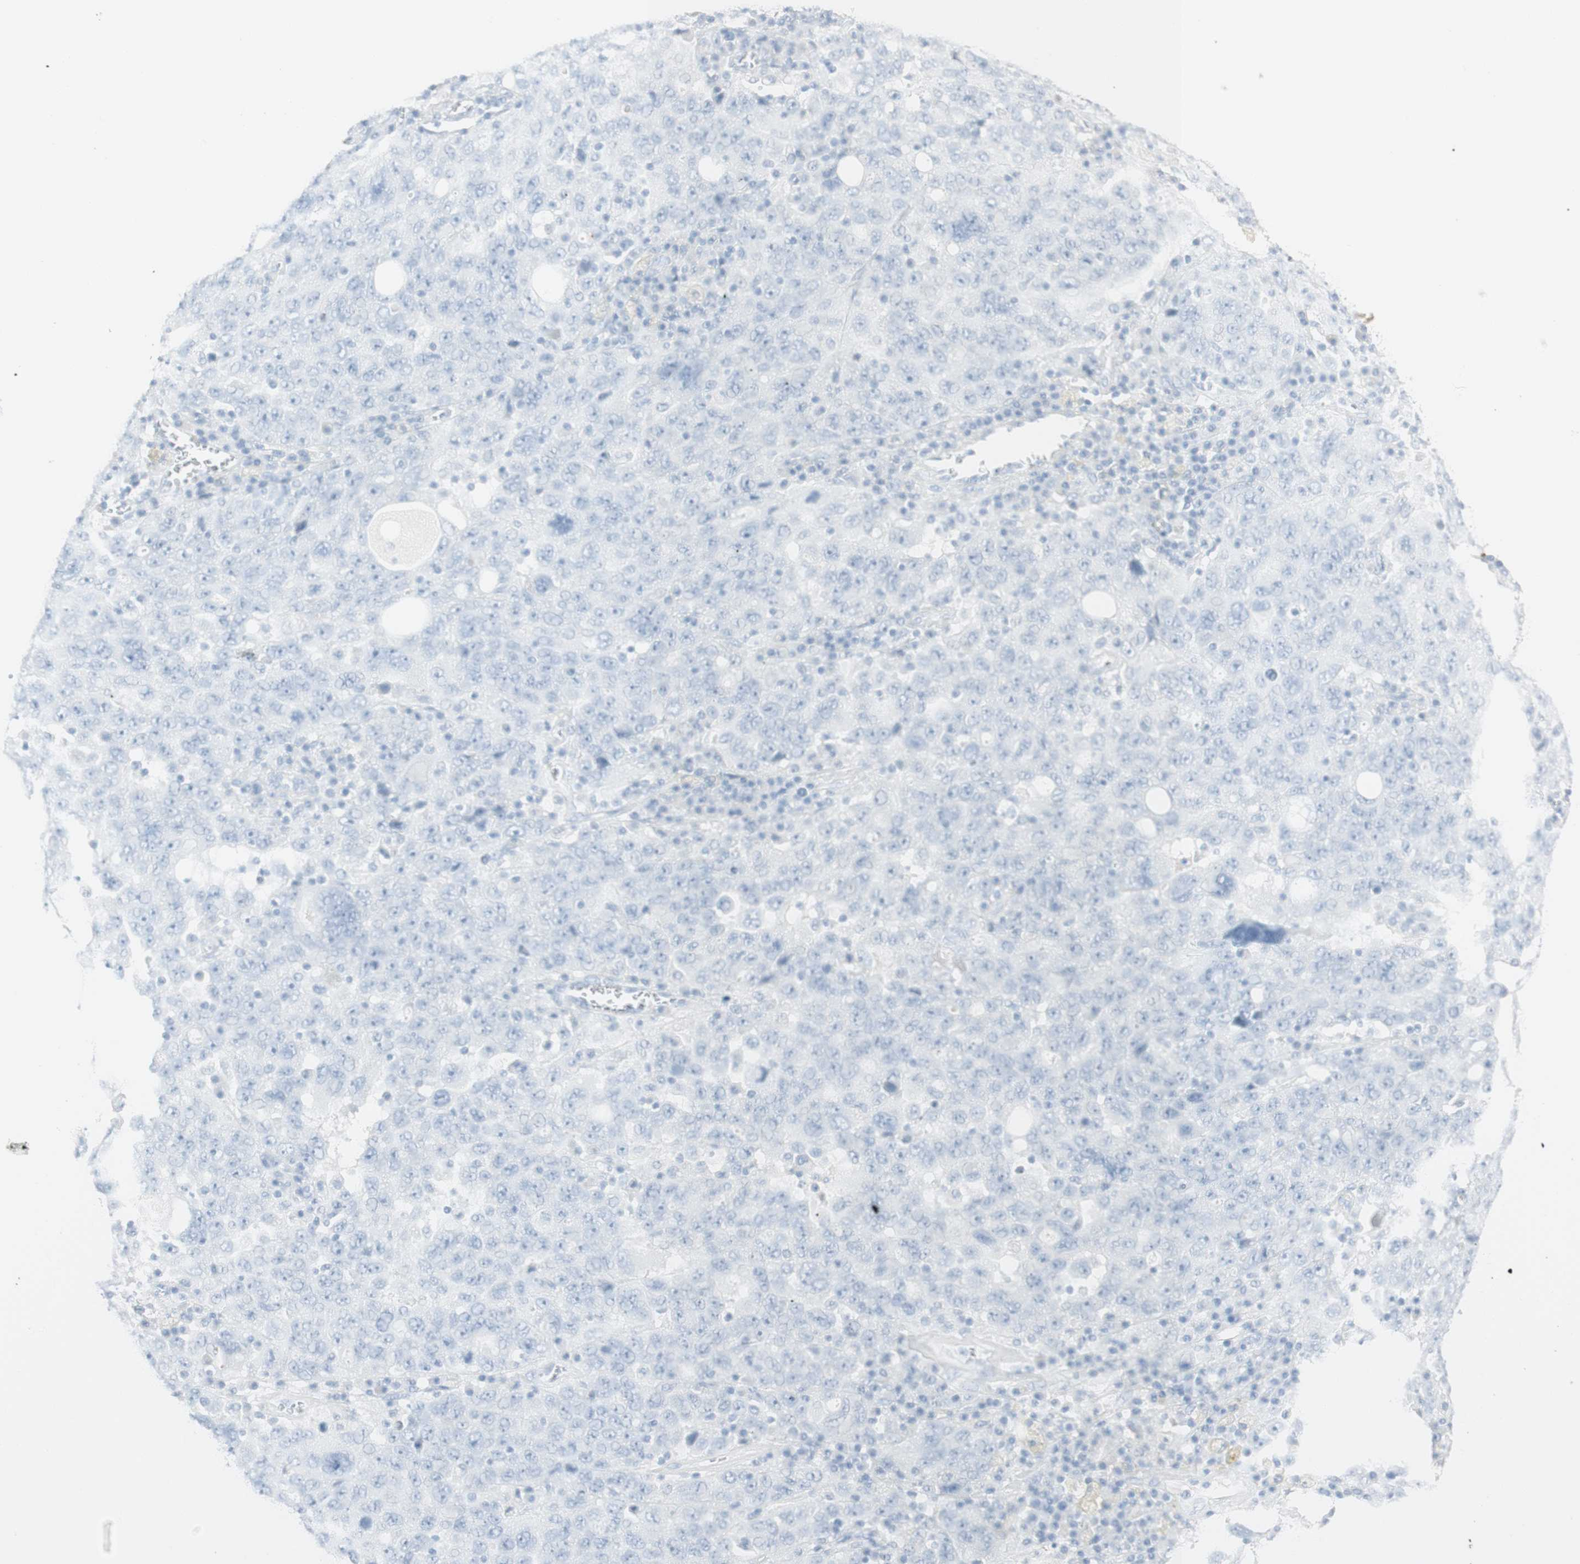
{"staining": {"intensity": "negative", "quantity": "none", "location": "none"}, "tissue": "ovarian cancer", "cell_type": "Tumor cells", "image_type": "cancer", "snomed": [{"axis": "morphology", "description": "Carcinoma, endometroid"}, {"axis": "topography", "description": "Ovary"}], "caption": "IHC photomicrograph of neoplastic tissue: human endometroid carcinoma (ovarian) stained with DAB (3,3'-diaminobenzidine) shows no significant protein staining in tumor cells.", "gene": "NAPSA", "patient": {"sex": "female", "age": 62}}